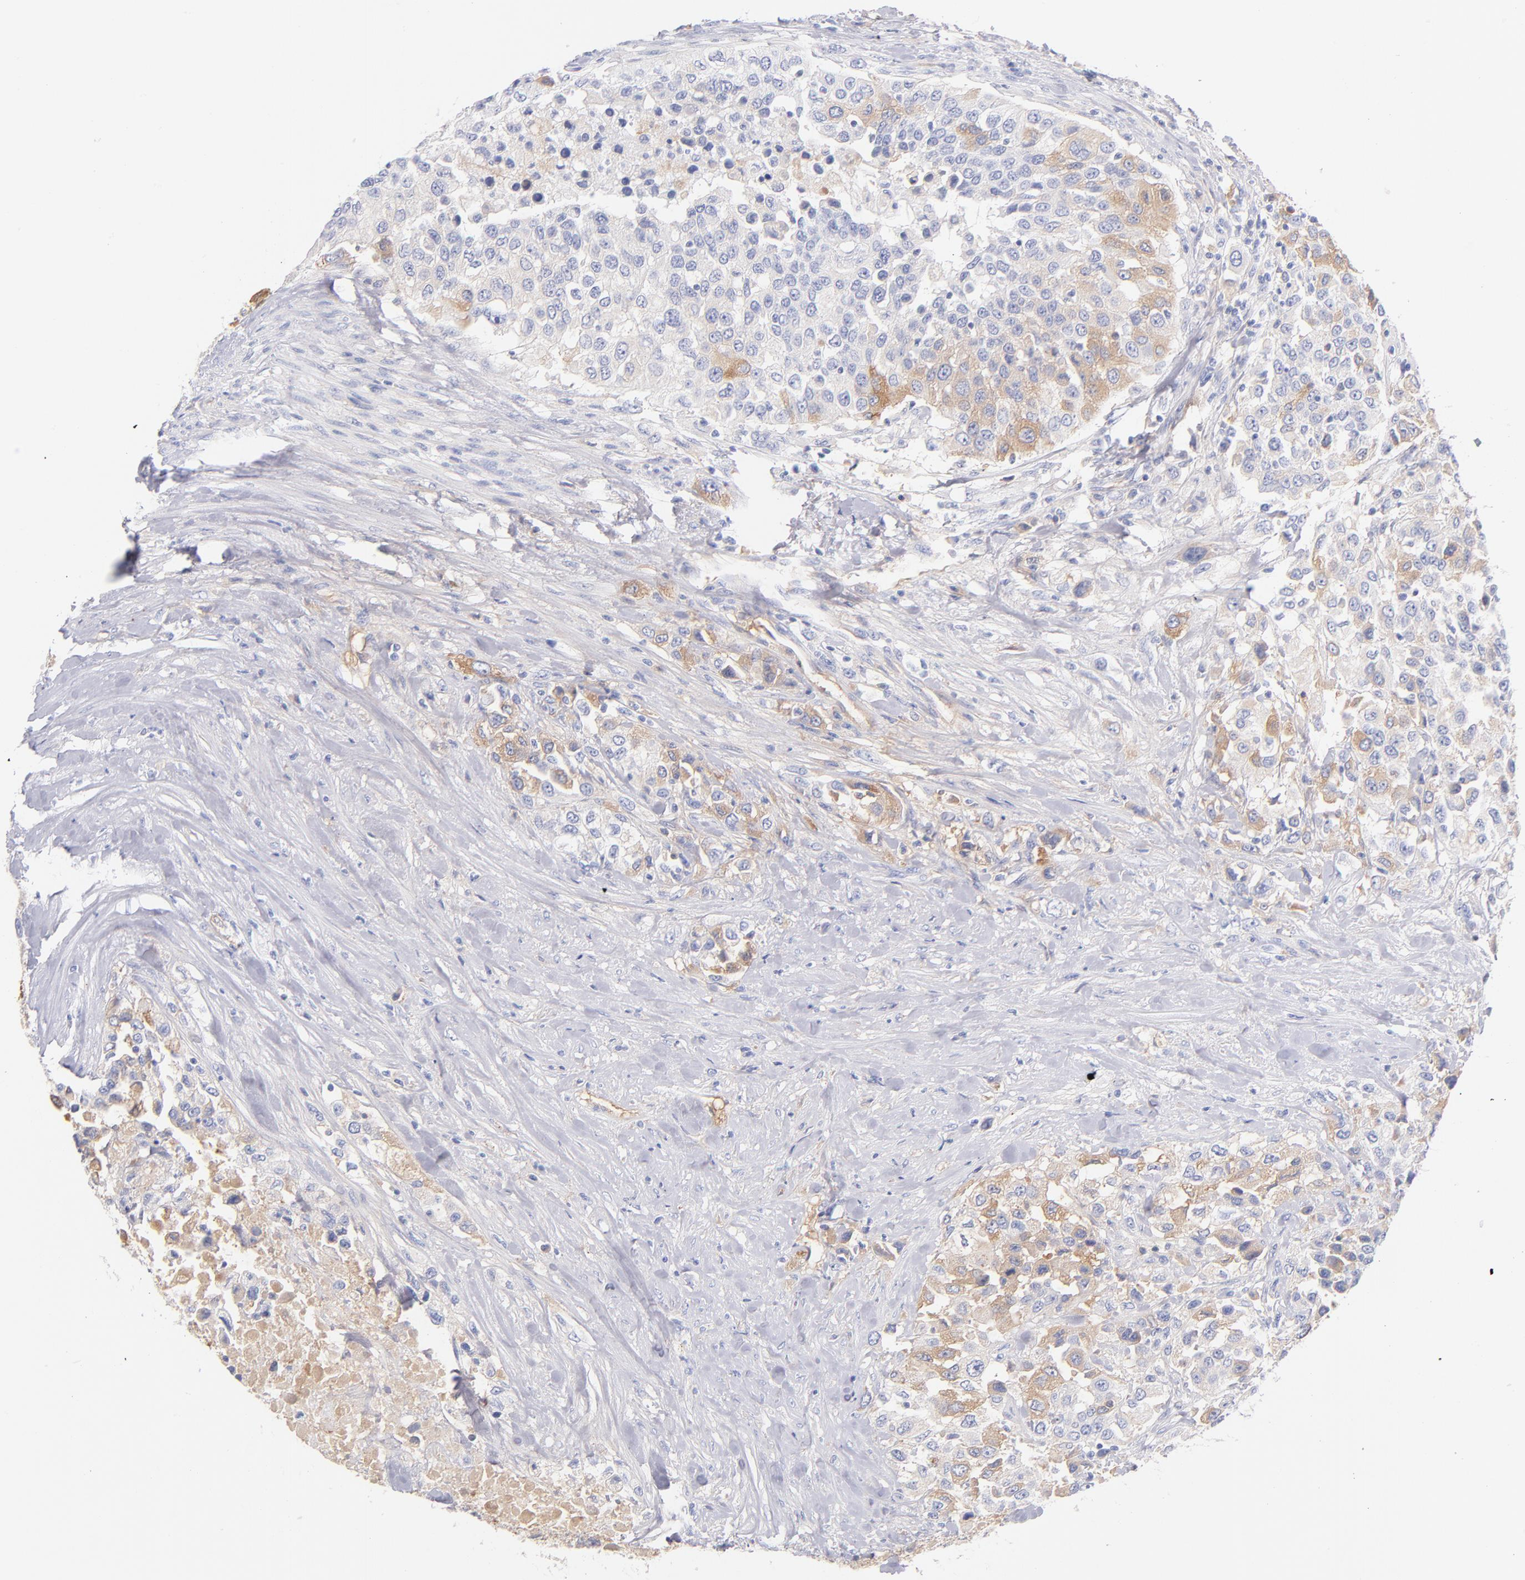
{"staining": {"intensity": "weak", "quantity": "<25%", "location": "cytoplasmic/membranous"}, "tissue": "urothelial cancer", "cell_type": "Tumor cells", "image_type": "cancer", "snomed": [{"axis": "morphology", "description": "Urothelial carcinoma, High grade"}, {"axis": "topography", "description": "Urinary bladder"}], "caption": "Urothelial cancer was stained to show a protein in brown. There is no significant staining in tumor cells.", "gene": "HP", "patient": {"sex": "female", "age": 80}}